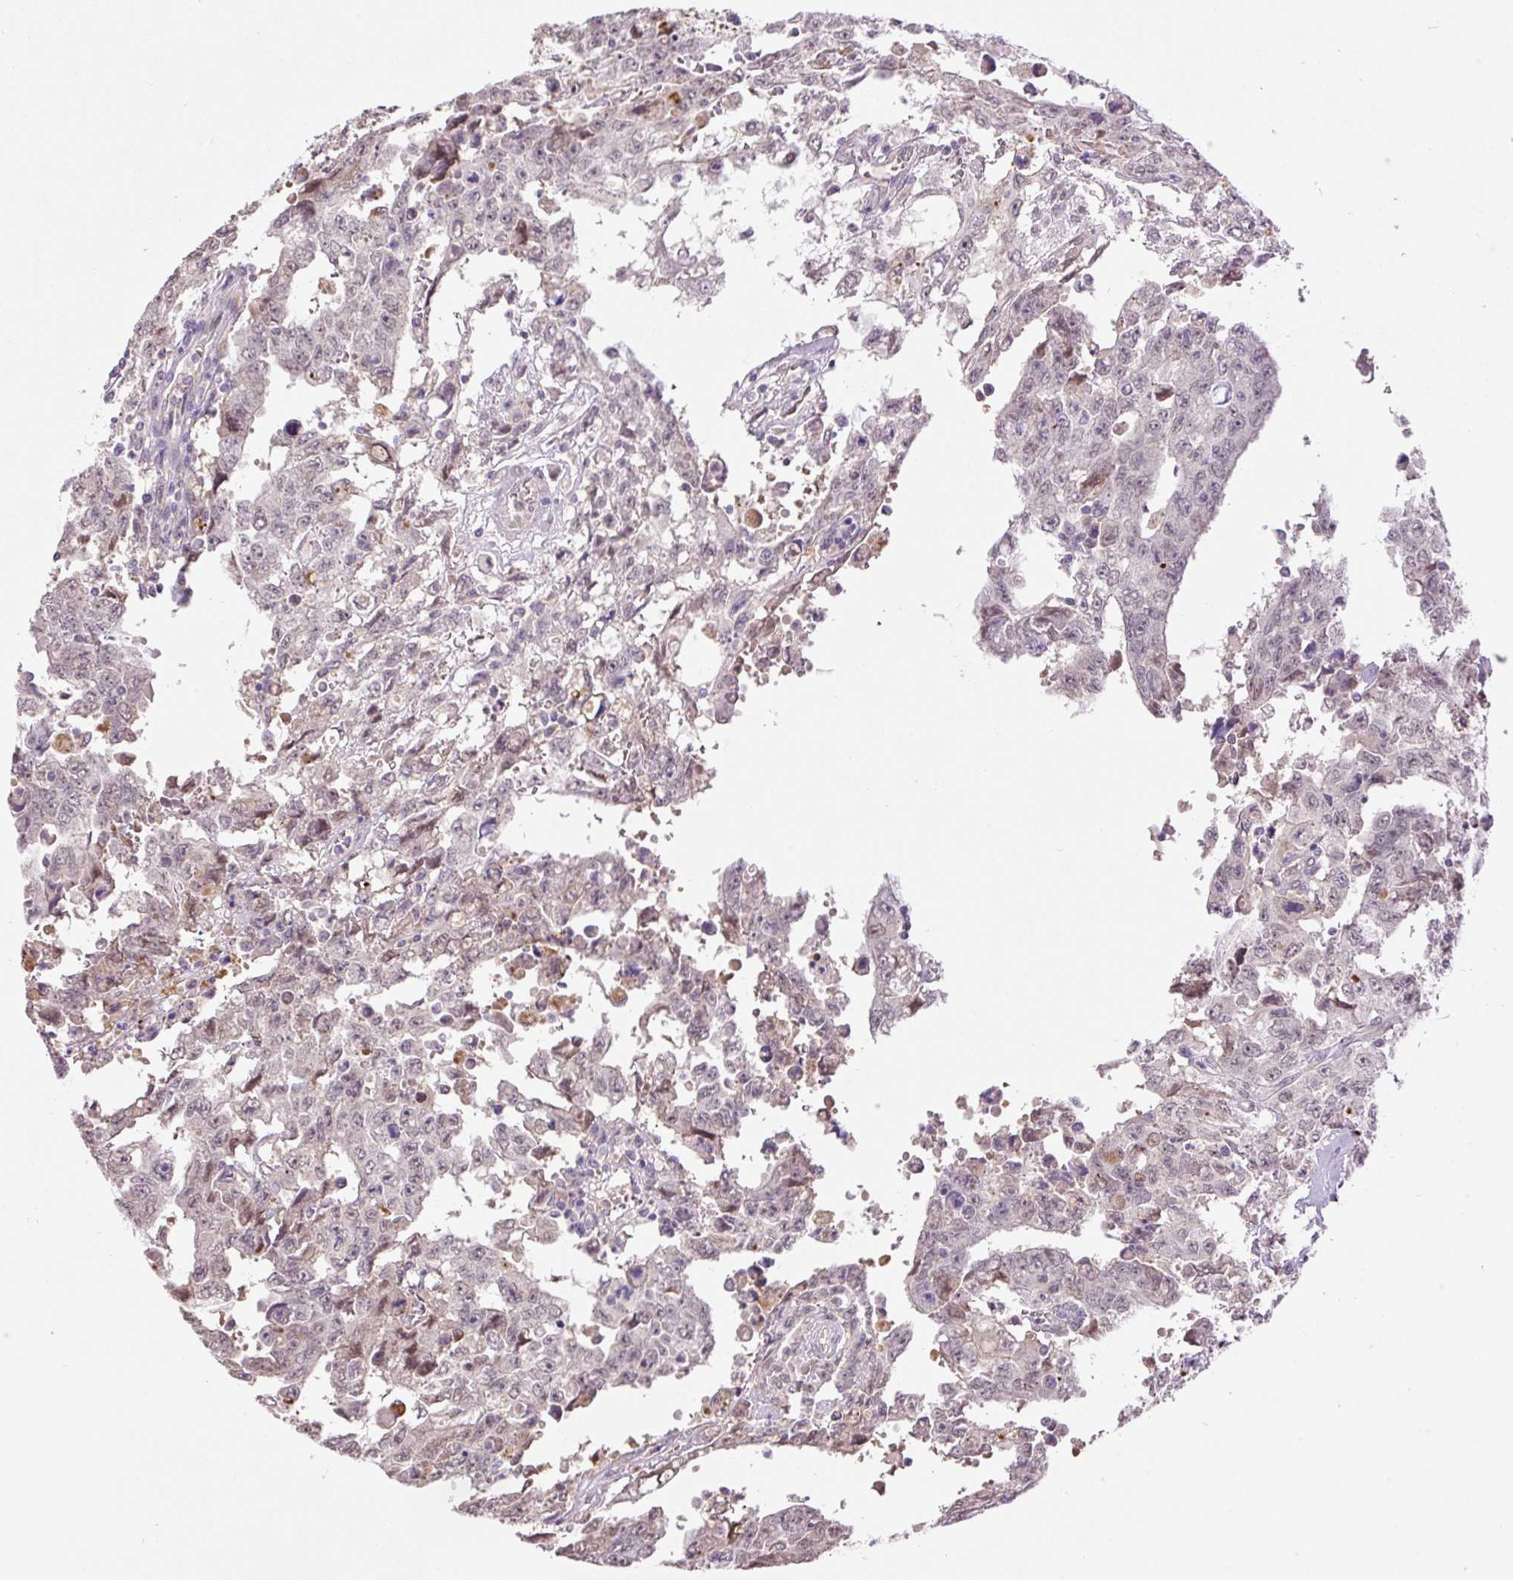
{"staining": {"intensity": "negative", "quantity": "none", "location": "none"}, "tissue": "testis cancer", "cell_type": "Tumor cells", "image_type": "cancer", "snomed": [{"axis": "morphology", "description": "Carcinoma, Embryonal, NOS"}, {"axis": "topography", "description": "Testis"}], "caption": "Testis embryonal carcinoma stained for a protein using IHC exhibits no expression tumor cells.", "gene": "HABP4", "patient": {"sex": "male", "age": 24}}